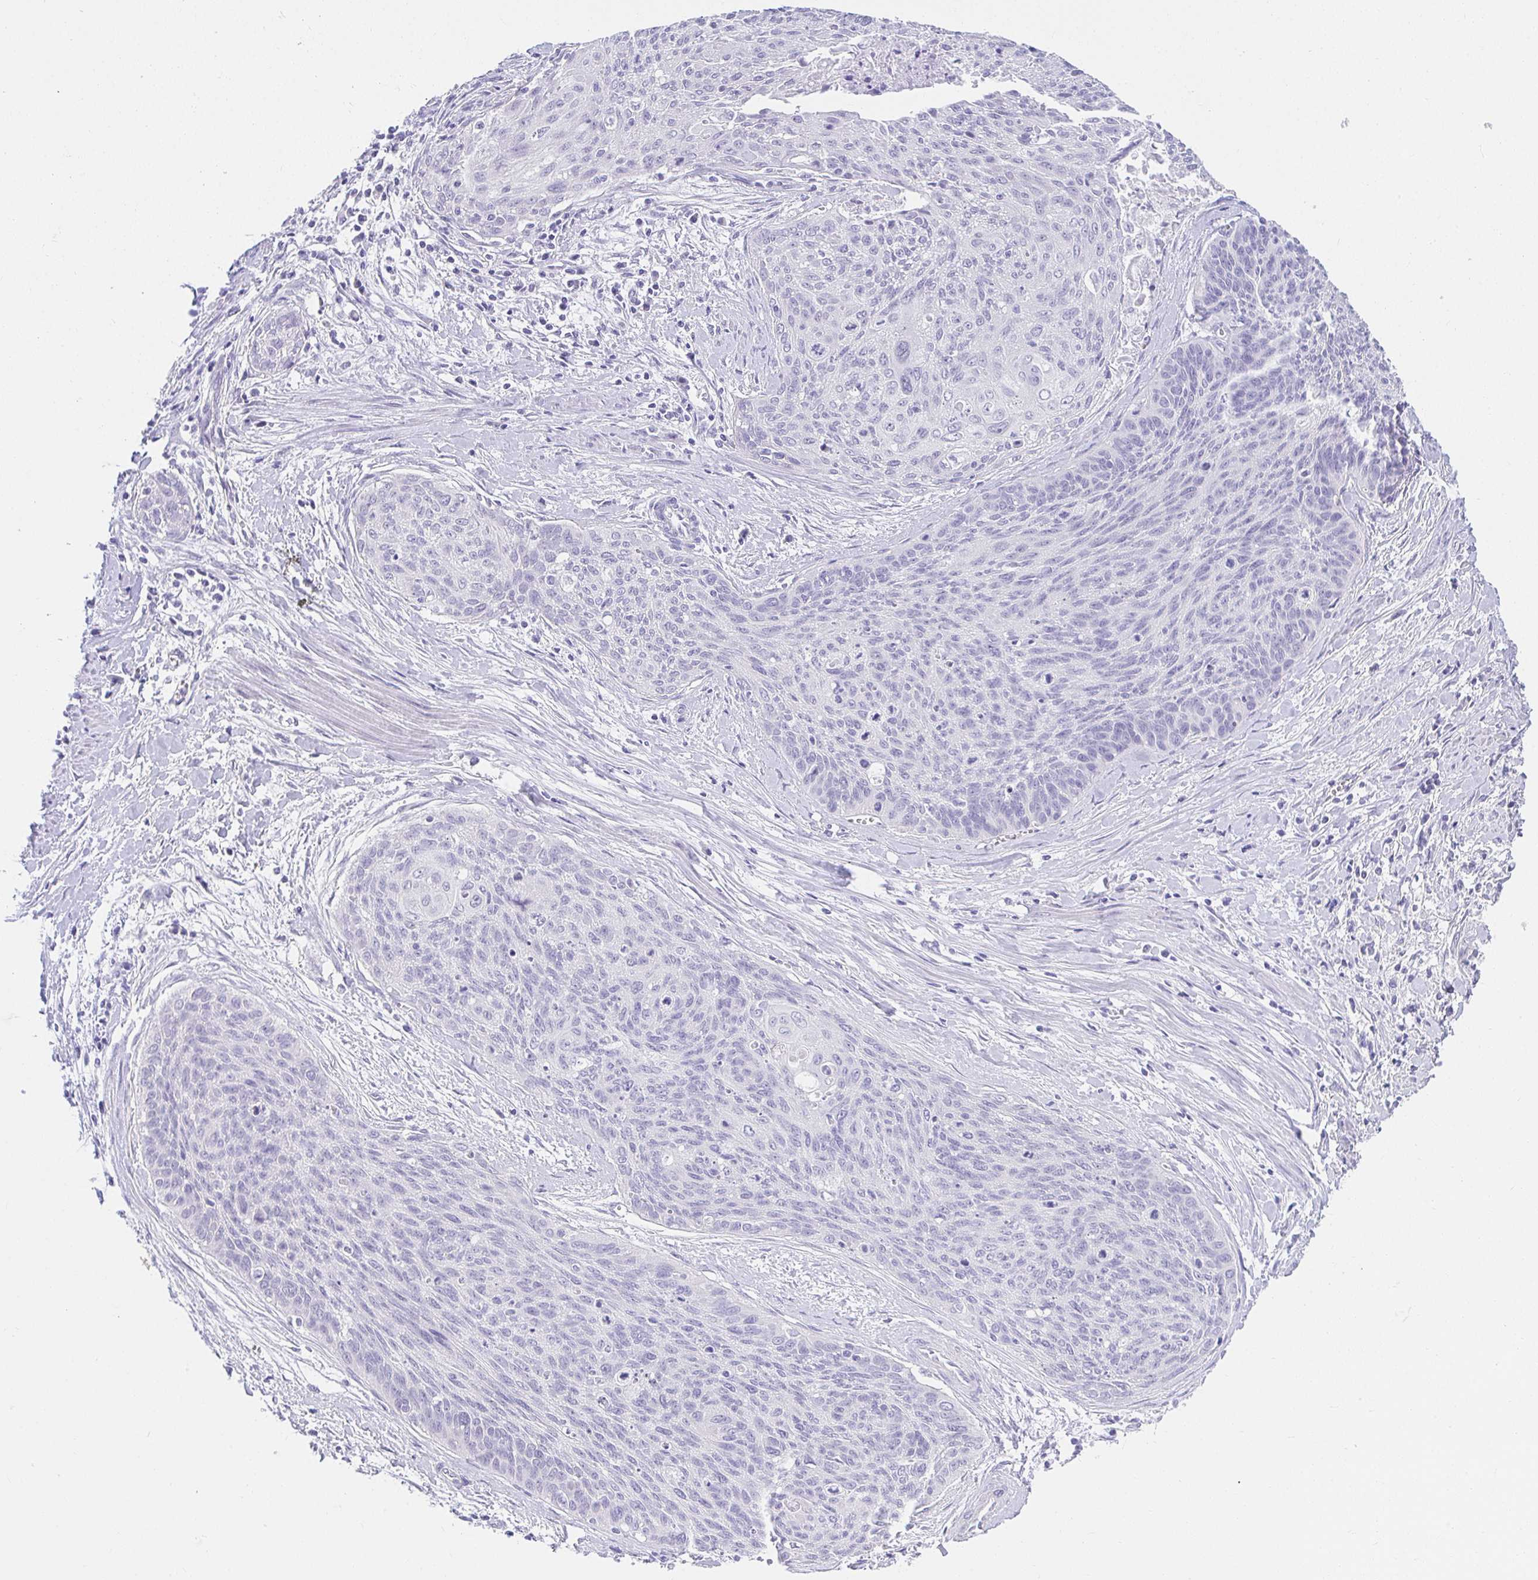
{"staining": {"intensity": "negative", "quantity": "none", "location": "none"}, "tissue": "cervical cancer", "cell_type": "Tumor cells", "image_type": "cancer", "snomed": [{"axis": "morphology", "description": "Squamous cell carcinoma, NOS"}, {"axis": "topography", "description": "Cervix"}], "caption": "Tumor cells show no significant staining in cervical cancer.", "gene": "VGLL1", "patient": {"sex": "female", "age": 55}}